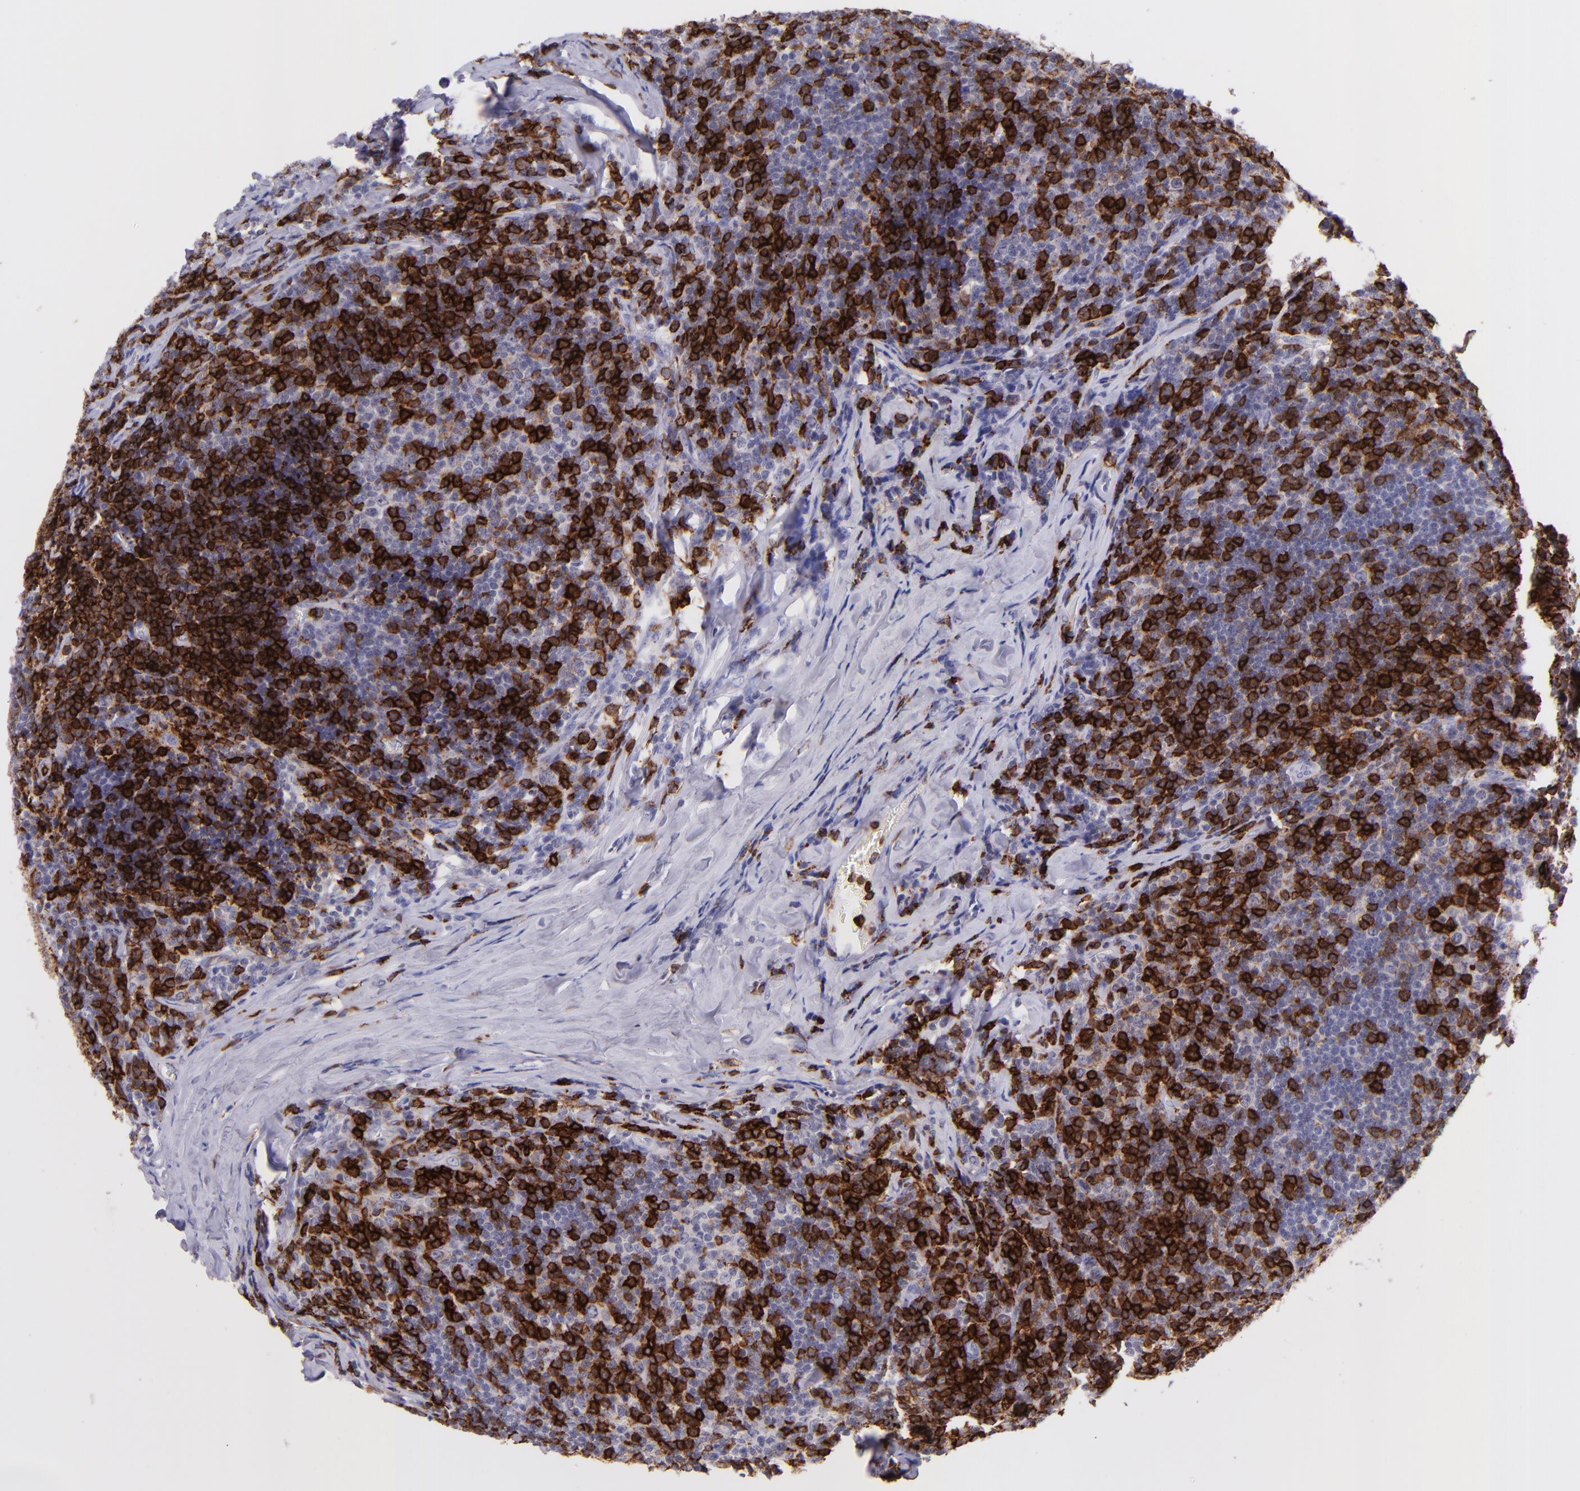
{"staining": {"intensity": "strong", "quantity": "25%-75%", "location": "cytoplasmic/membranous"}, "tissue": "lymphoma", "cell_type": "Tumor cells", "image_type": "cancer", "snomed": [{"axis": "morphology", "description": "Malignant lymphoma, non-Hodgkin's type, Low grade"}, {"axis": "topography", "description": "Lymph node"}], "caption": "Immunohistochemical staining of low-grade malignant lymphoma, non-Hodgkin's type exhibits strong cytoplasmic/membranous protein positivity in about 25%-75% of tumor cells.", "gene": "SPN", "patient": {"sex": "male", "age": 74}}